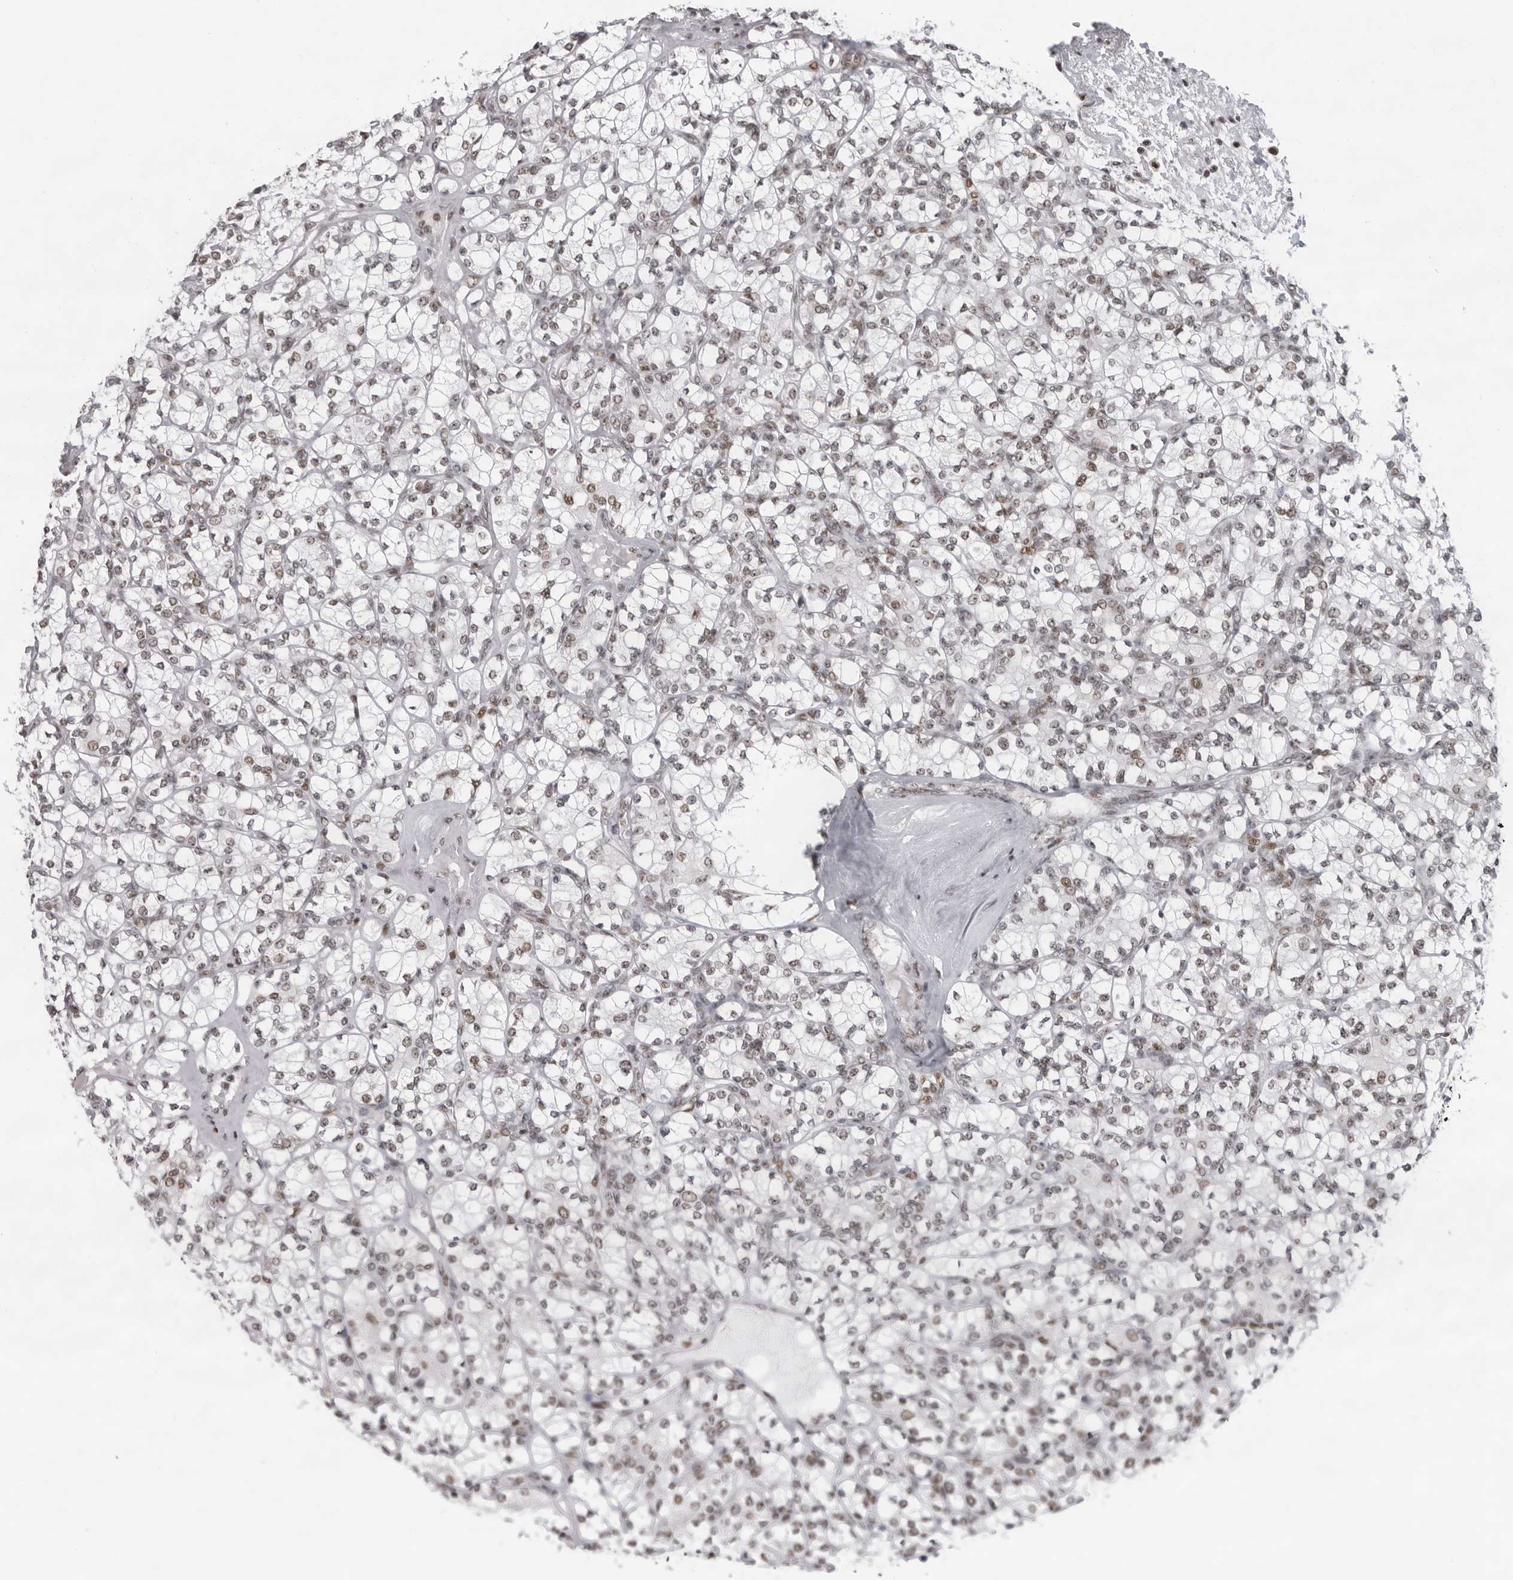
{"staining": {"intensity": "moderate", "quantity": ">75%", "location": "nuclear"}, "tissue": "renal cancer", "cell_type": "Tumor cells", "image_type": "cancer", "snomed": [{"axis": "morphology", "description": "Adenocarcinoma, NOS"}, {"axis": "topography", "description": "Kidney"}], "caption": "Immunohistochemistry micrograph of renal cancer (adenocarcinoma) stained for a protein (brown), which reveals medium levels of moderate nuclear staining in about >75% of tumor cells.", "gene": "DHX9", "patient": {"sex": "male", "age": 77}}